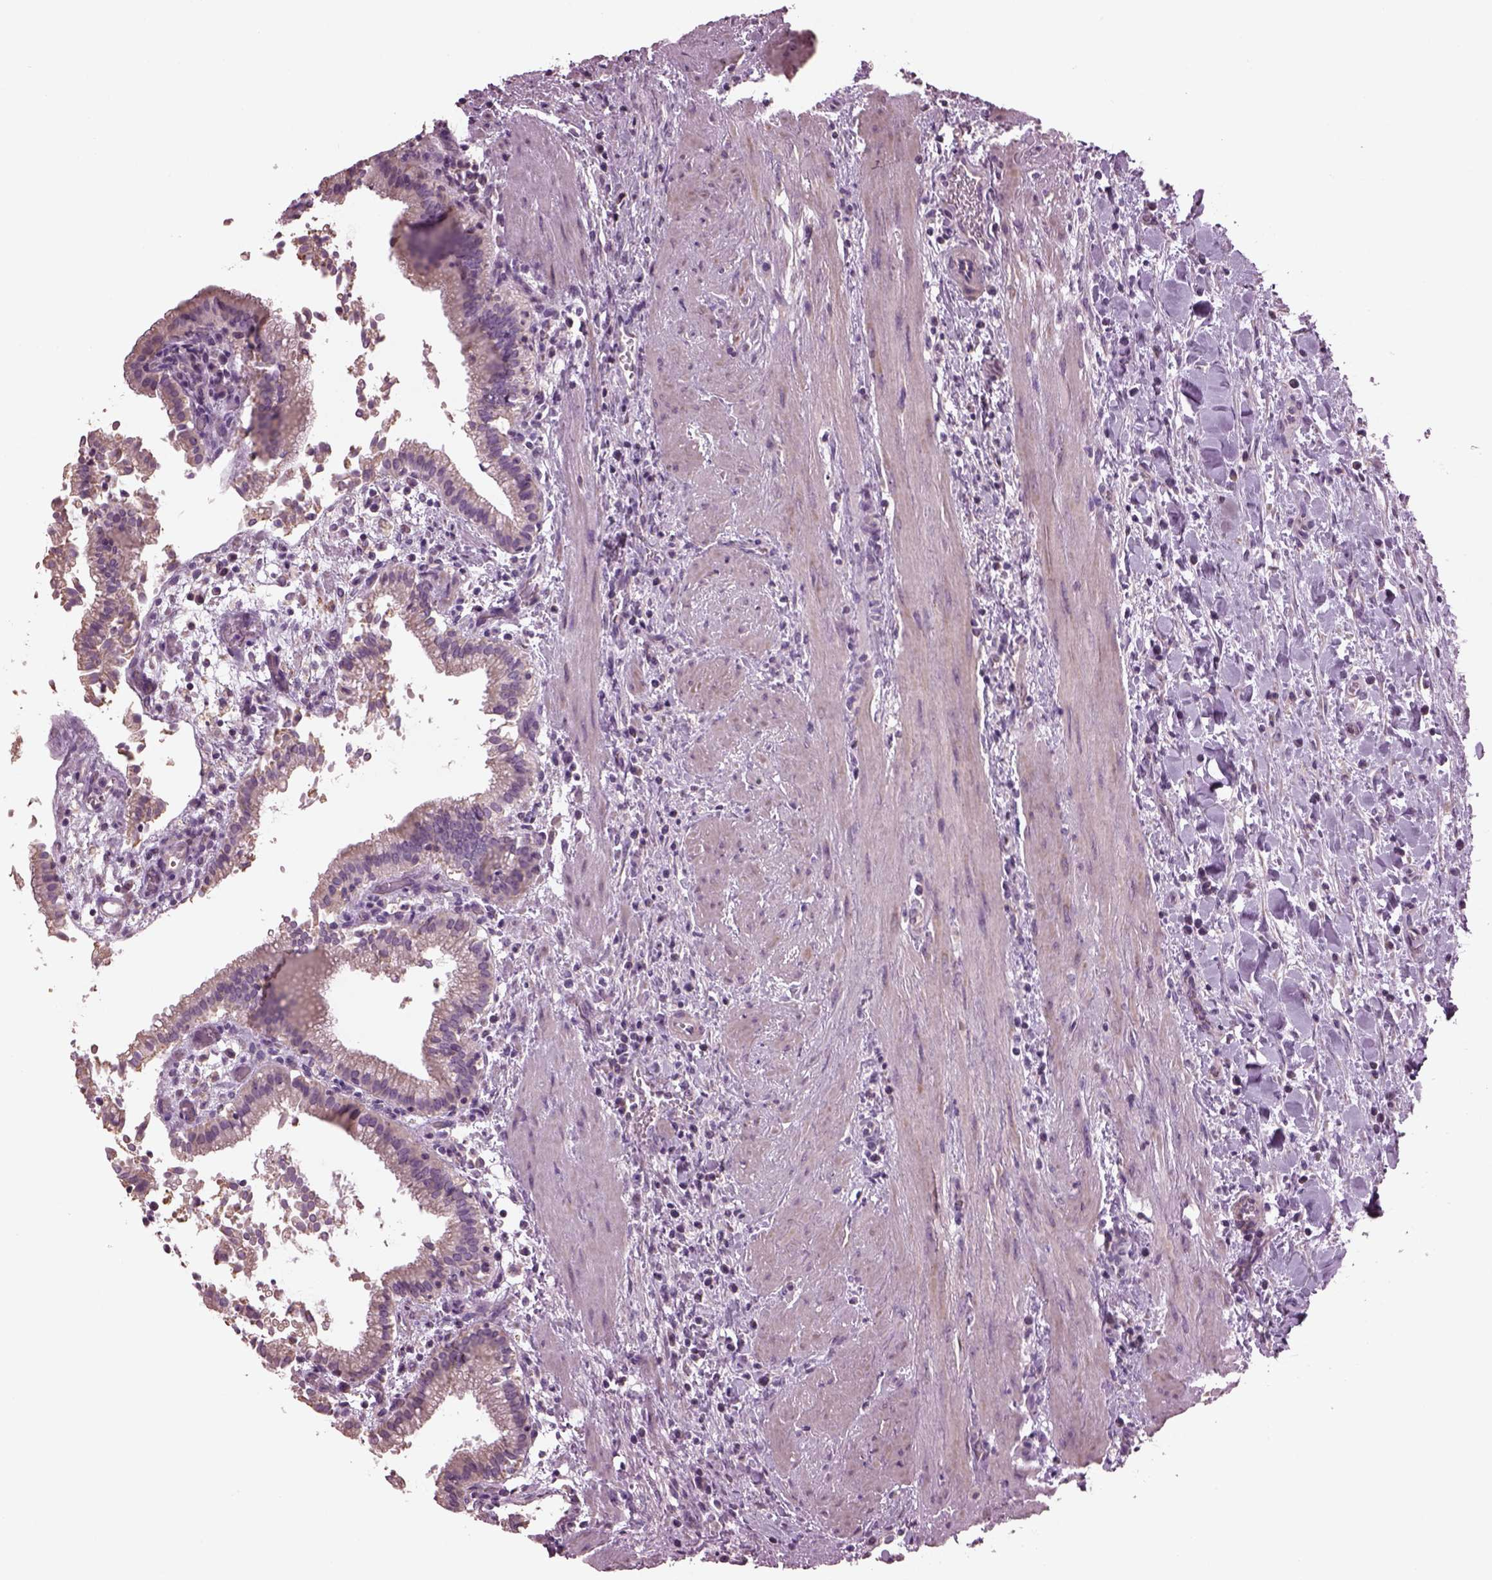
{"staining": {"intensity": "weak", "quantity": ">75%", "location": "cytoplasmic/membranous"}, "tissue": "gallbladder", "cell_type": "Glandular cells", "image_type": "normal", "snomed": [{"axis": "morphology", "description": "Normal tissue, NOS"}, {"axis": "topography", "description": "Gallbladder"}], "caption": "IHC staining of normal gallbladder, which demonstrates low levels of weak cytoplasmic/membranous expression in about >75% of glandular cells indicating weak cytoplasmic/membranous protein expression. The staining was performed using DAB (3,3'-diaminobenzidine) (brown) for protein detection and nuclei were counterstained in hematoxylin (blue).", "gene": "SPATA7", "patient": {"sex": "male", "age": 42}}